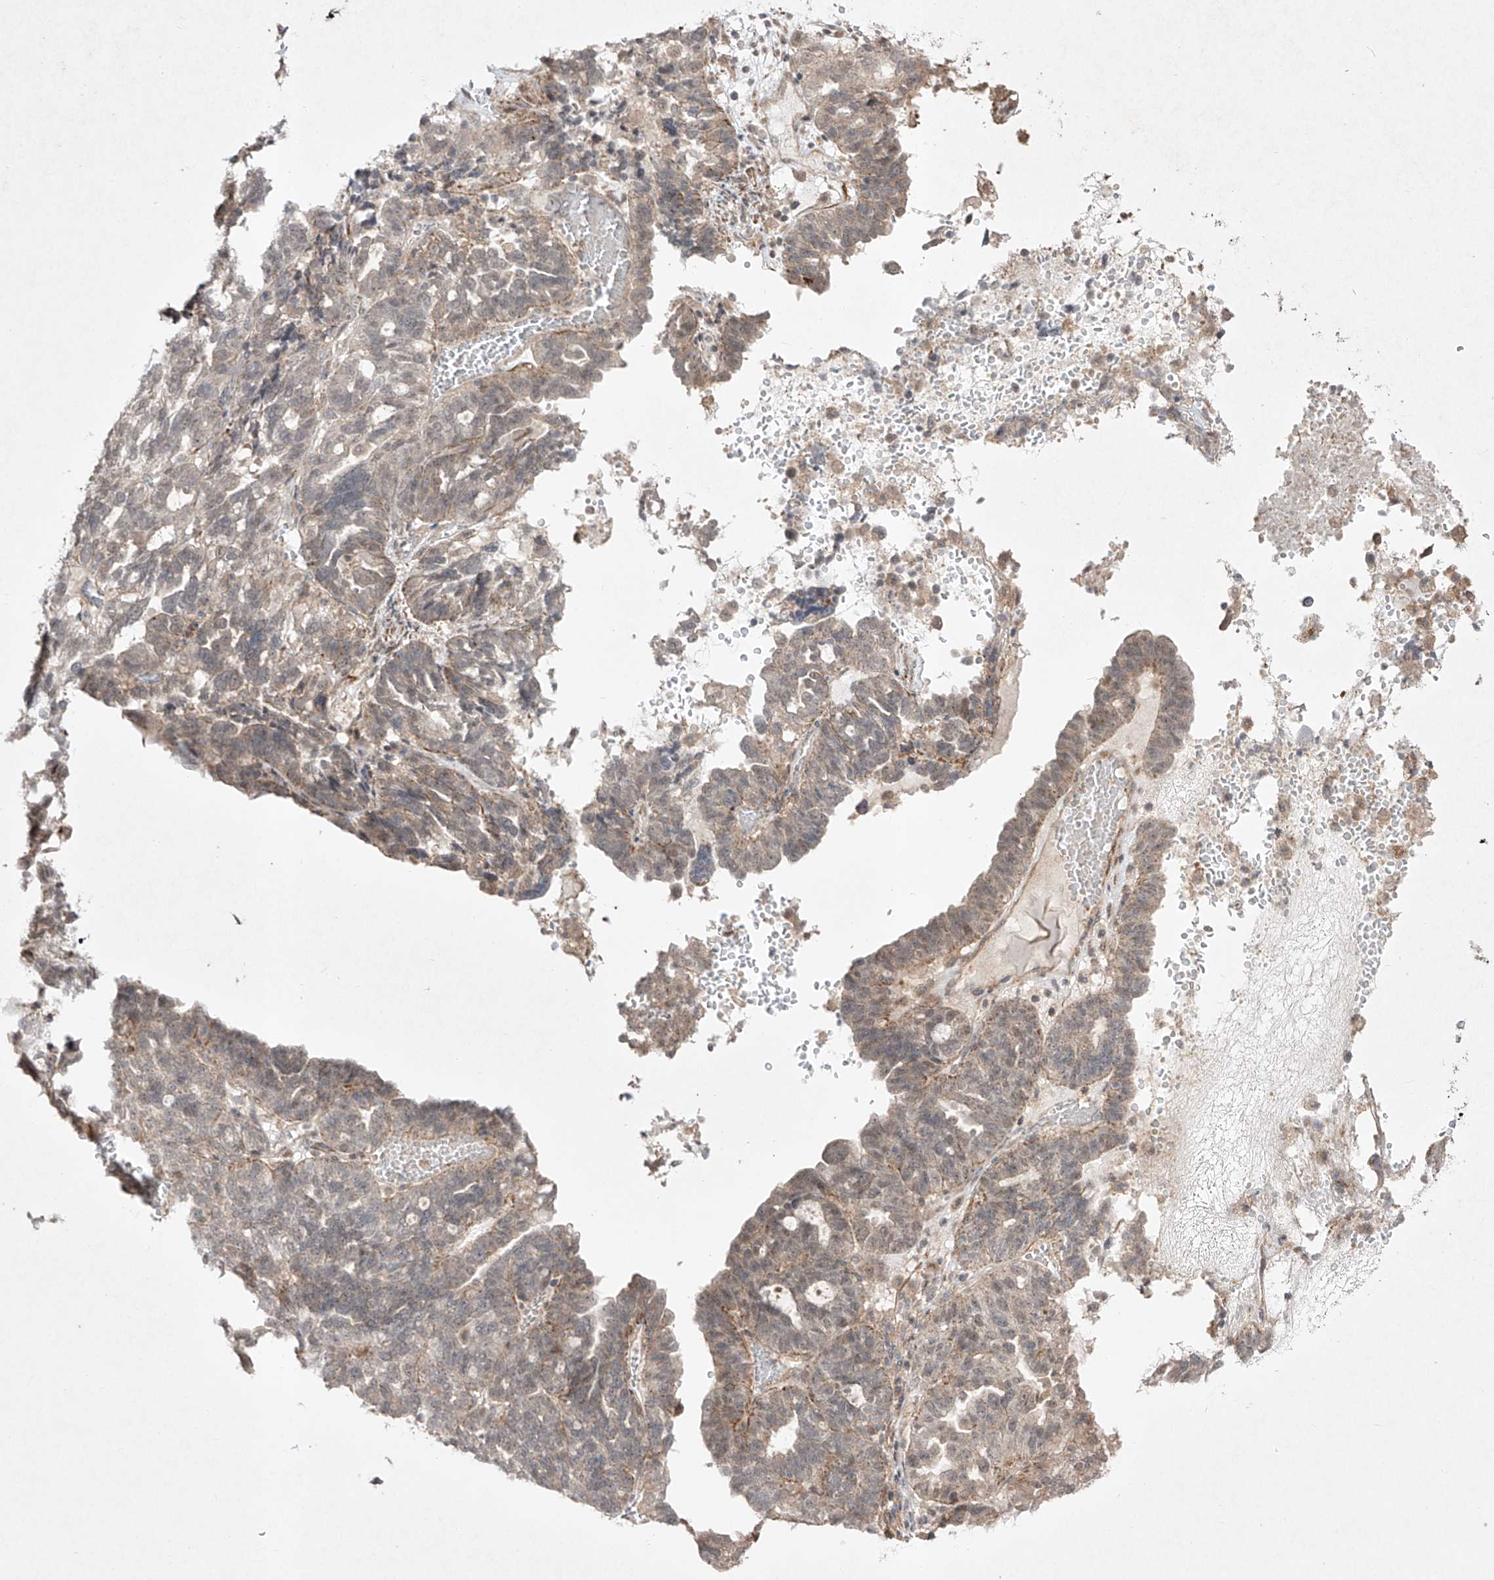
{"staining": {"intensity": "weak", "quantity": "<25%", "location": "cytoplasmic/membranous"}, "tissue": "ovarian cancer", "cell_type": "Tumor cells", "image_type": "cancer", "snomed": [{"axis": "morphology", "description": "Cystadenocarcinoma, serous, NOS"}, {"axis": "topography", "description": "Ovary"}], "caption": "A histopathology image of human ovarian cancer is negative for staining in tumor cells. (Brightfield microscopy of DAB IHC at high magnification).", "gene": "KDM1B", "patient": {"sex": "female", "age": 59}}